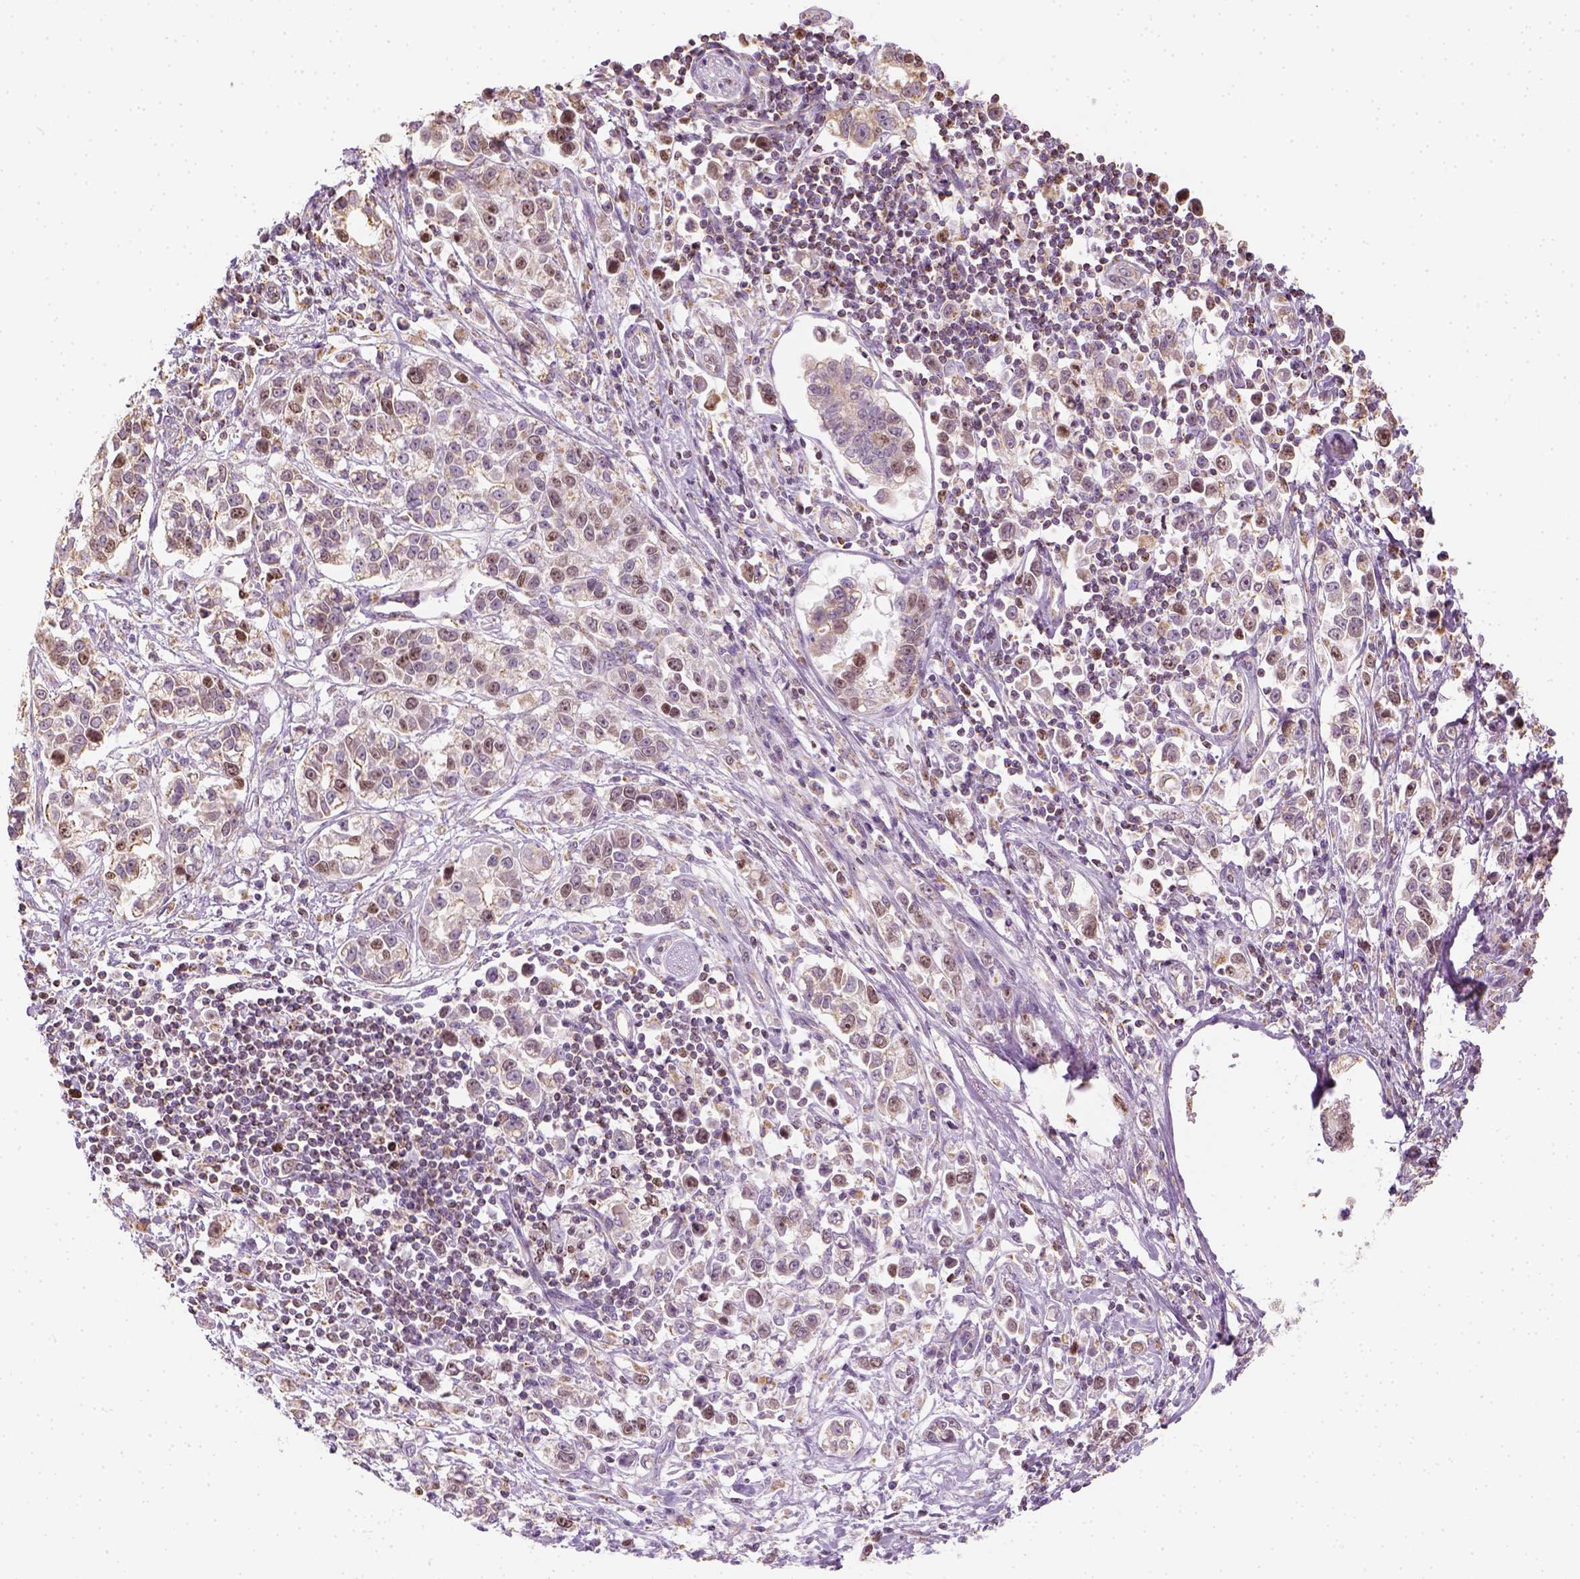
{"staining": {"intensity": "moderate", "quantity": ">75%", "location": "cytoplasmic/membranous,nuclear"}, "tissue": "stomach cancer", "cell_type": "Tumor cells", "image_type": "cancer", "snomed": [{"axis": "morphology", "description": "Adenocarcinoma, NOS"}, {"axis": "topography", "description": "Stomach"}], "caption": "Protein expression analysis of stomach adenocarcinoma exhibits moderate cytoplasmic/membranous and nuclear positivity in approximately >75% of tumor cells. (DAB (3,3'-diaminobenzidine) IHC, brown staining for protein, blue staining for nuclei).", "gene": "LCA5", "patient": {"sex": "male", "age": 93}}